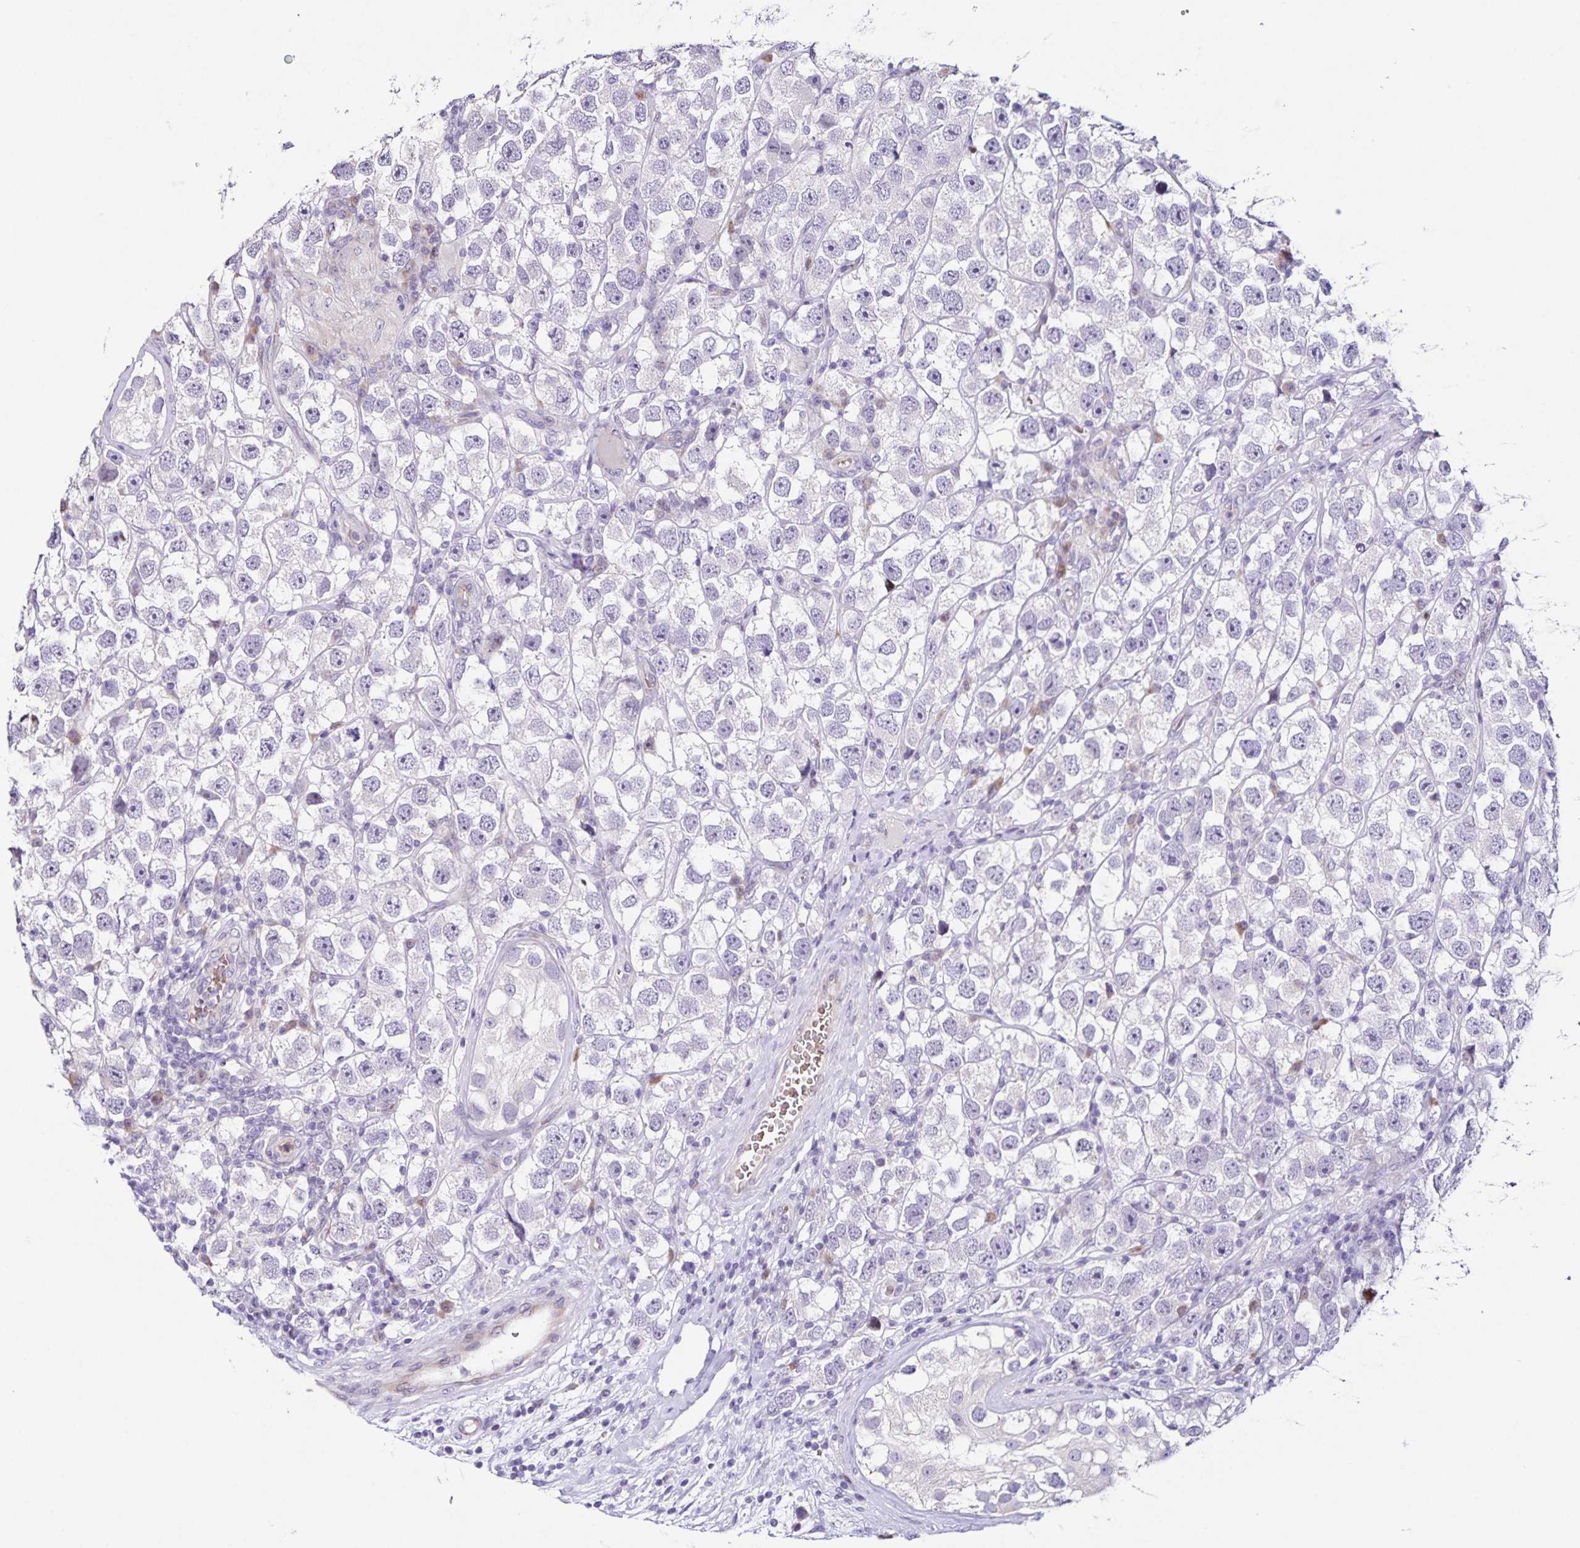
{"staining": {"intensity": "negative", "quantity": "none", "location": "none"}, "tissue": "testis cancer", "cell_type": "Tumor cells", "image_type": "cancer", "snomed": [{"axis": "morphology", "description": "Seminoma, NOS"}, {"axis": "topography", "description": "Testis"}], "caption": "Immunohistochemistry histopathology image of testis cancer stained for a protein (brown), which displays no positivity in tumor cells.", "gene": "RNFT2", "patient": {"sex": "male", "age": 26}}